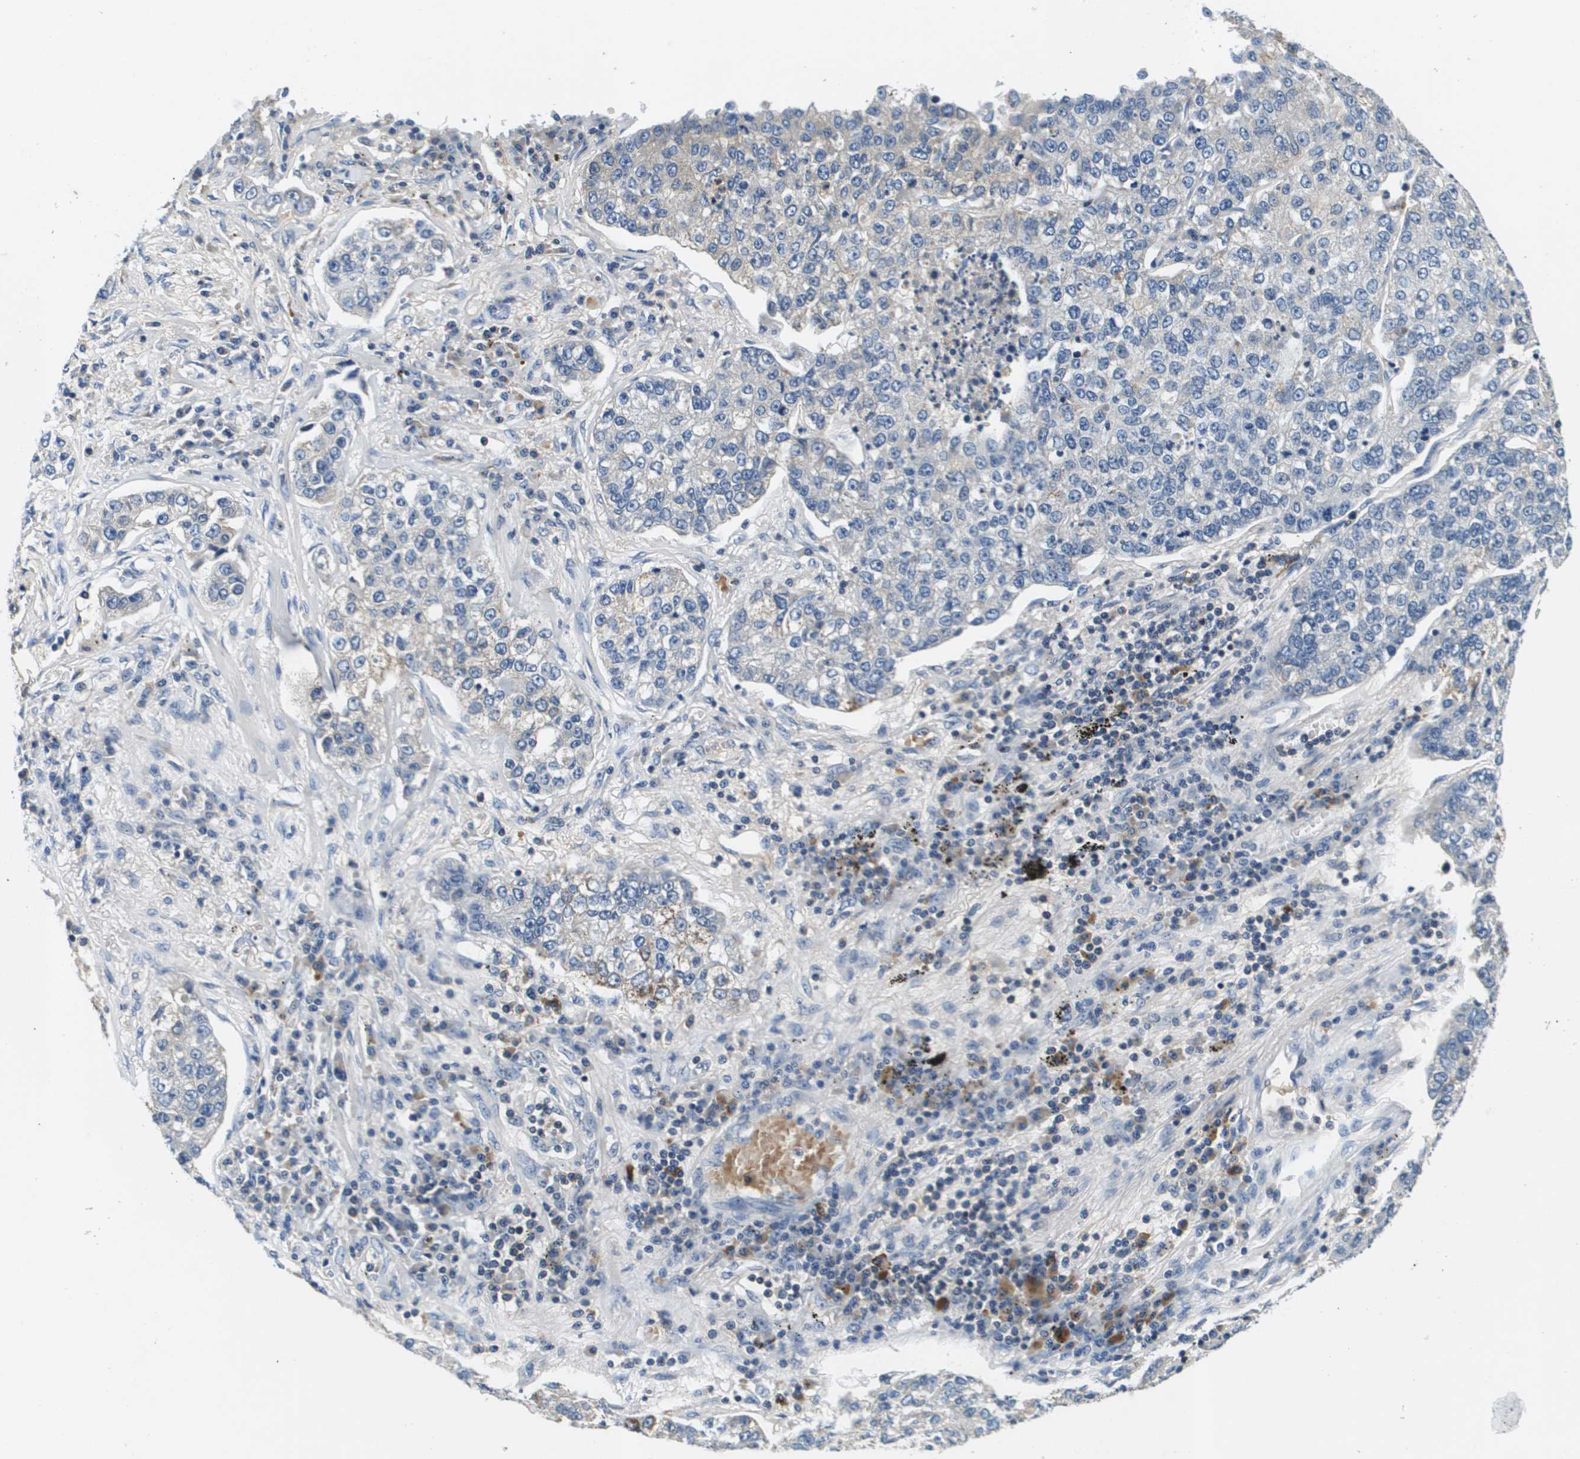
{"staining": {"intensity": "negative", "quantity": "none", "location": "none"}, "tissue": "lung cancer", "cell_type": "Tumor cells", "image_type": "cancer", "snomed": [{"axis": "morphology", "description": "Adenocarcinoma, NOS"}, {"axis": "topography", "description": "Lung"}], "caption": "IHC photomicrograph of human adenocarcinoma (lung) stained for a protein (brown), which reveals no positivity in tumor cells. Brightfield microscopy of immunohistochemistry (IHC) stained with DAB (brown) and hematoxylin (blue), captured at high magnification.", "gene": "KCNQ5", "patient": {"sex": "male", "age": 49}}